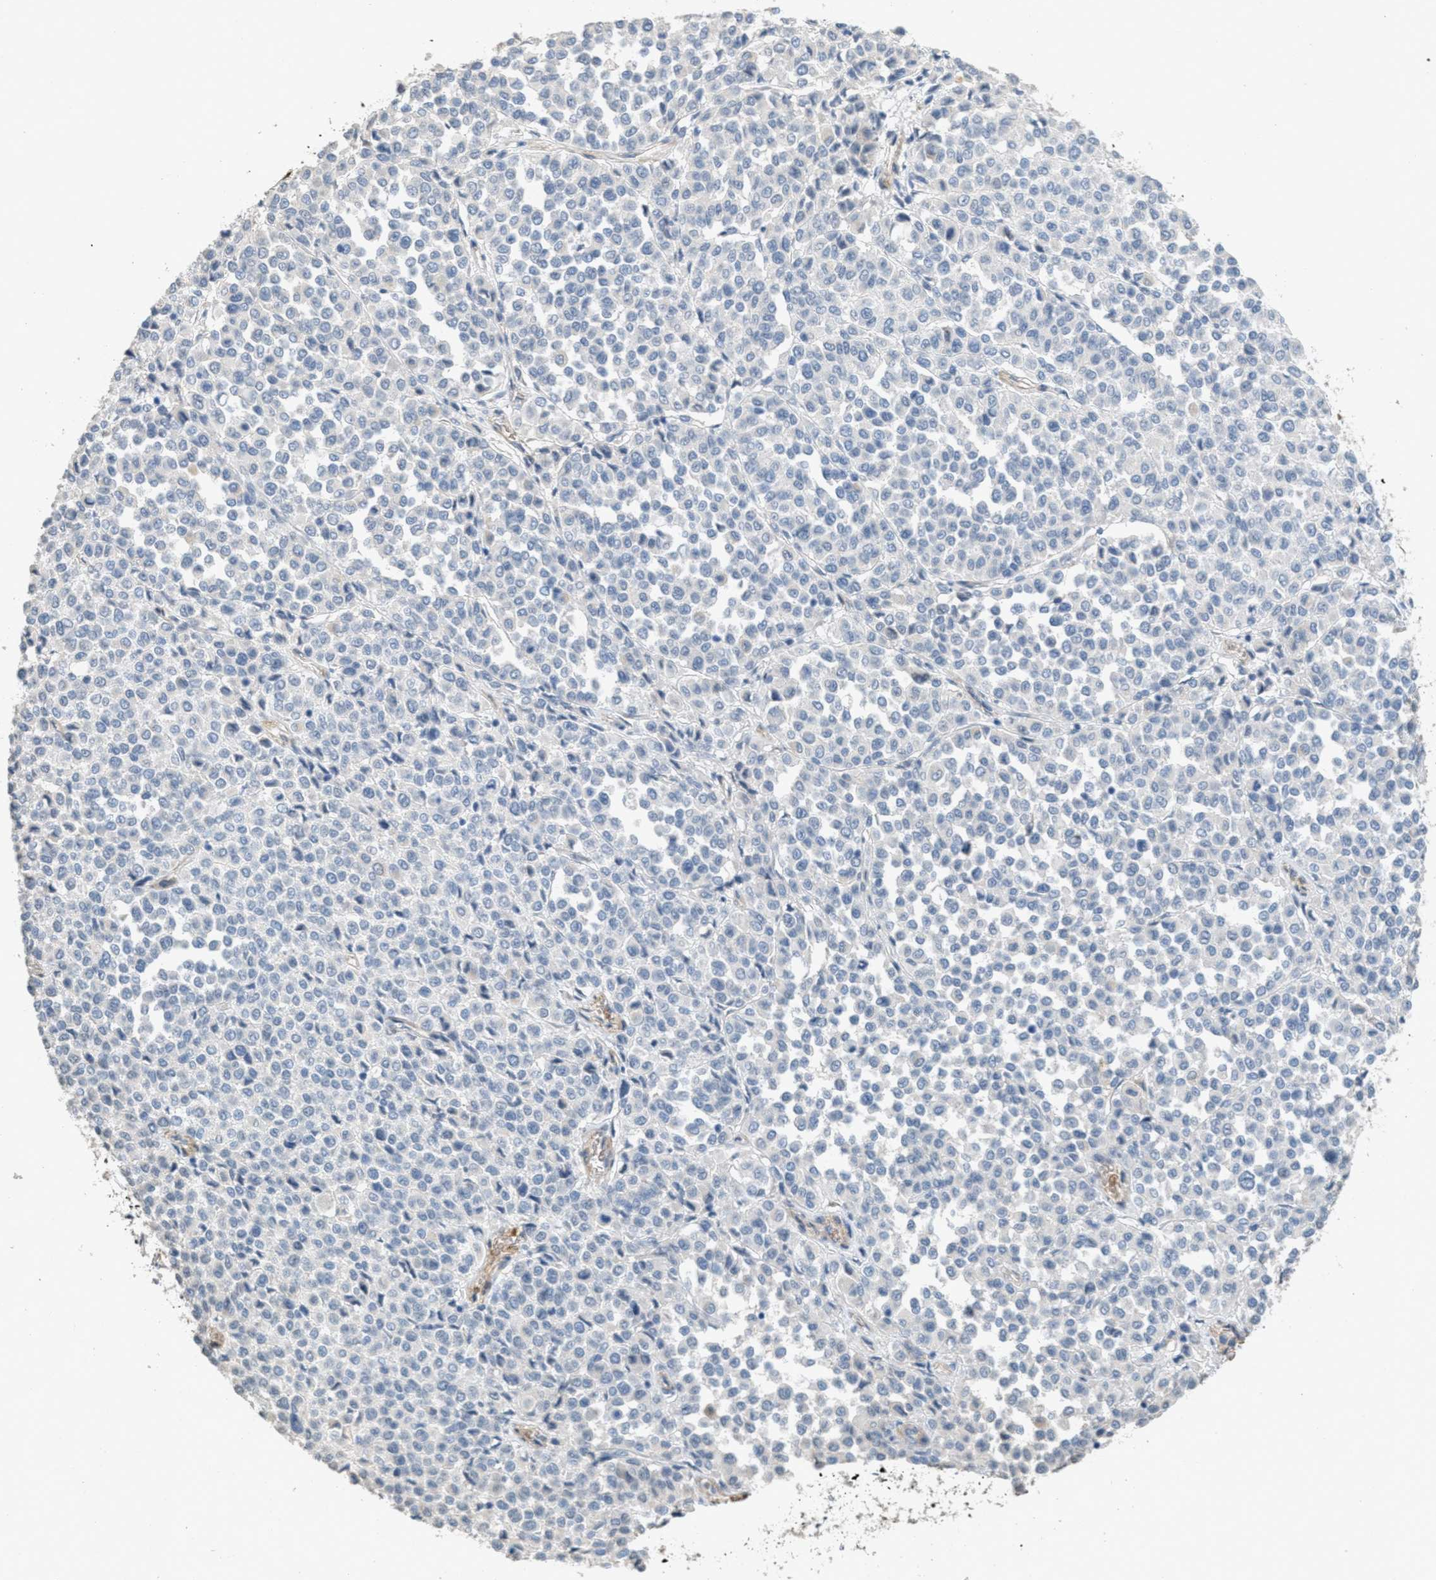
{"staining": {"intensity": "negative", "quantity": "none", "location": "none"}, "tissue": "melanoma", "cell_type": "Tumor cells", "image_type": "cancer", "snomed": [{"axis": "morphology", "description": "Malignant melanoma, Metastatic site"}, {"axis": "topography", "description": "Pancreas"}], "caption": "A high-resolution photomicrograph shows immunohistochemistry staining of malignant melanoma (metastatic site), which reveals no significant positivity in tumor cells. (DAB (3,3'-diaminobenzidine) immunohistochemistry visualized using brightfield microscopy, high magnification).", "gene": "MRS2", "patient": {"sex": "female", "age": 30}}